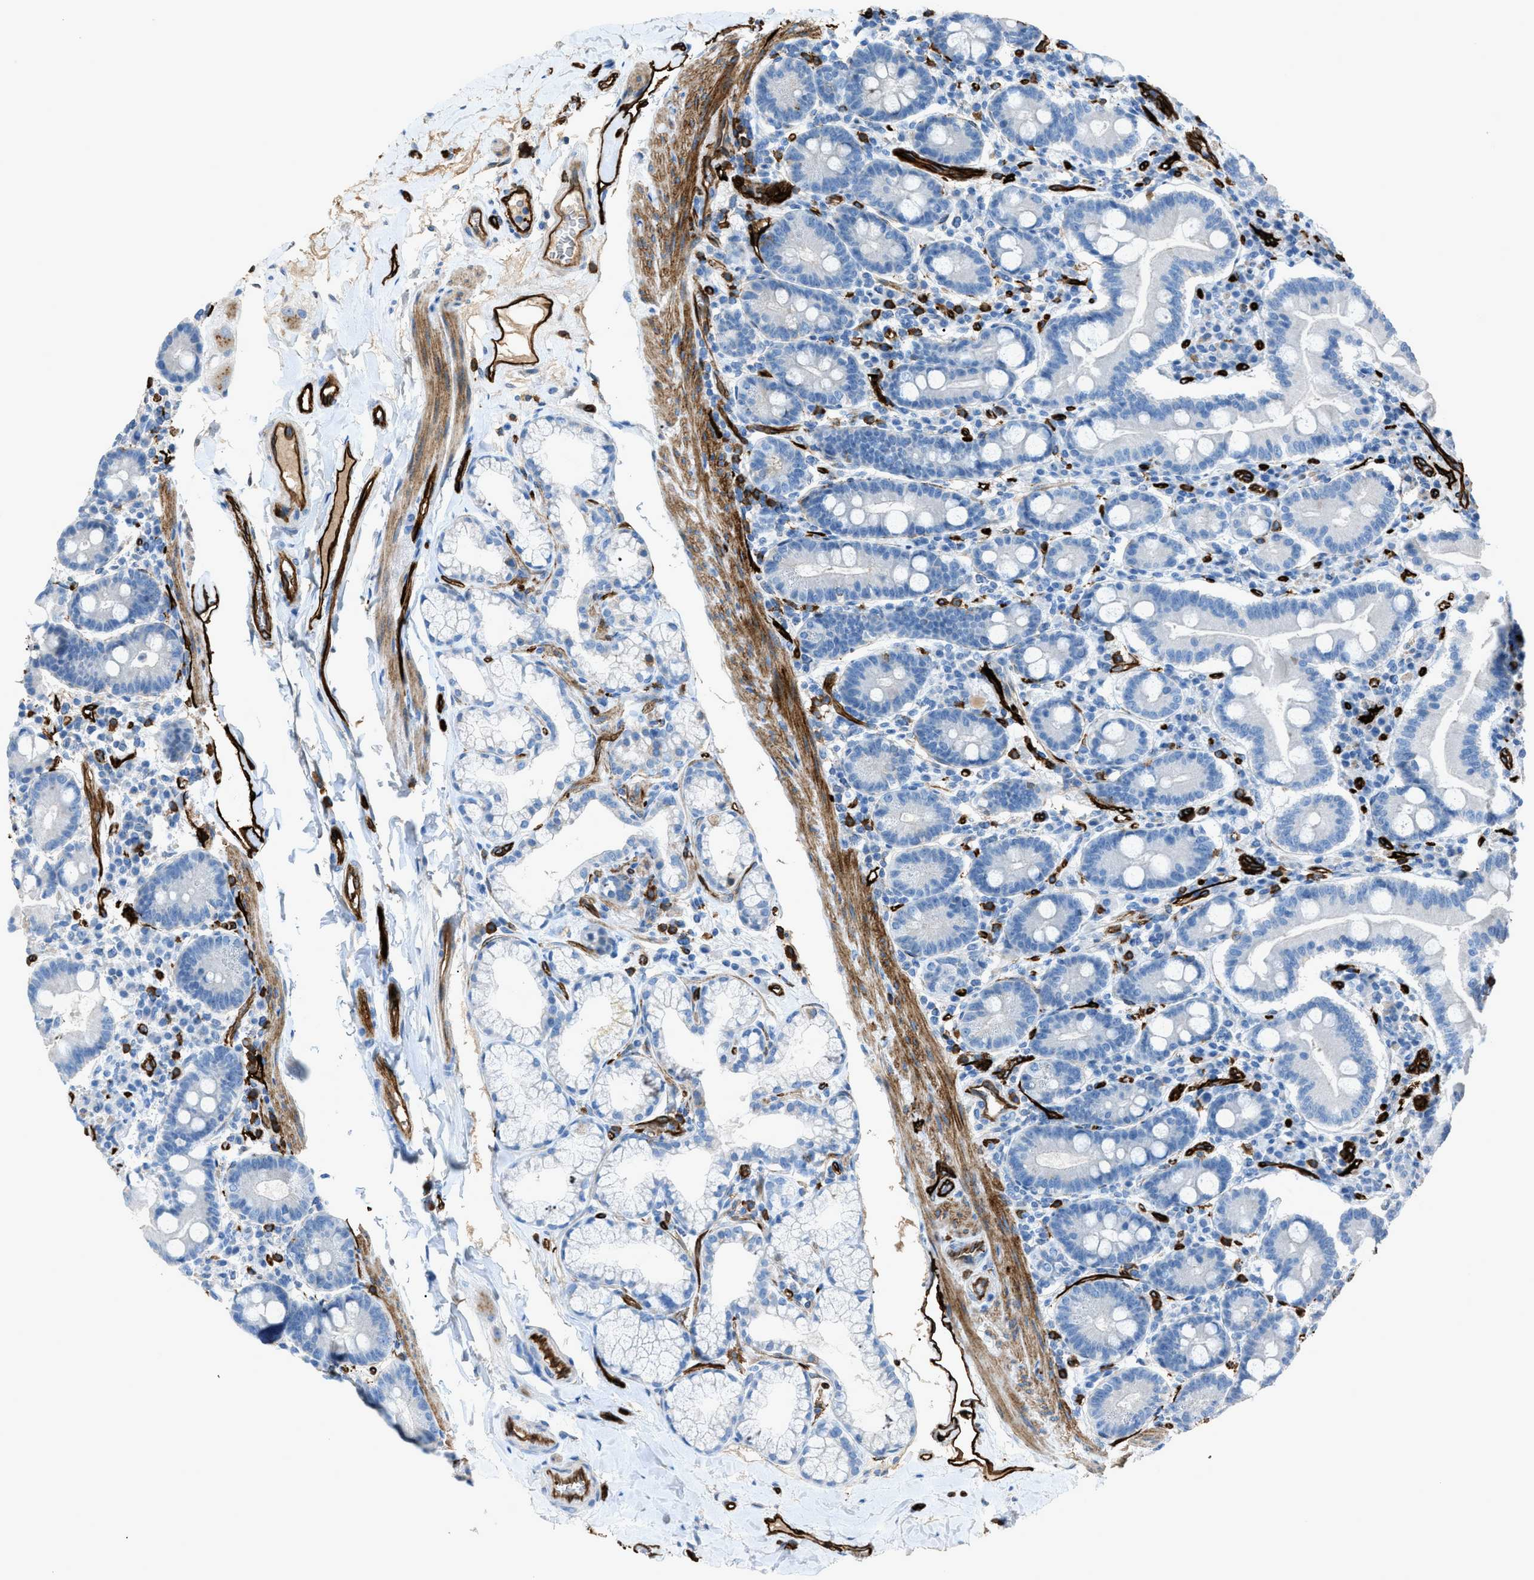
{"staining": {"intensity": "negative", "quantity": "none", "location": "none"}, "tissue": "duodenum", "cell_type": "Glandular cells", "image_type": "normal", "snomed": [{"axis": "morphology", "description": "Normal tissue, NOS"}, {"axis": "topography", "description": "Duodenum"}], "caption": "A micrograph of duodenum stained for a protein demonstrates no brown staining in glandular cells.", "gene": "SLC22A15", "patient": {"sex": "male", "age": 50}}